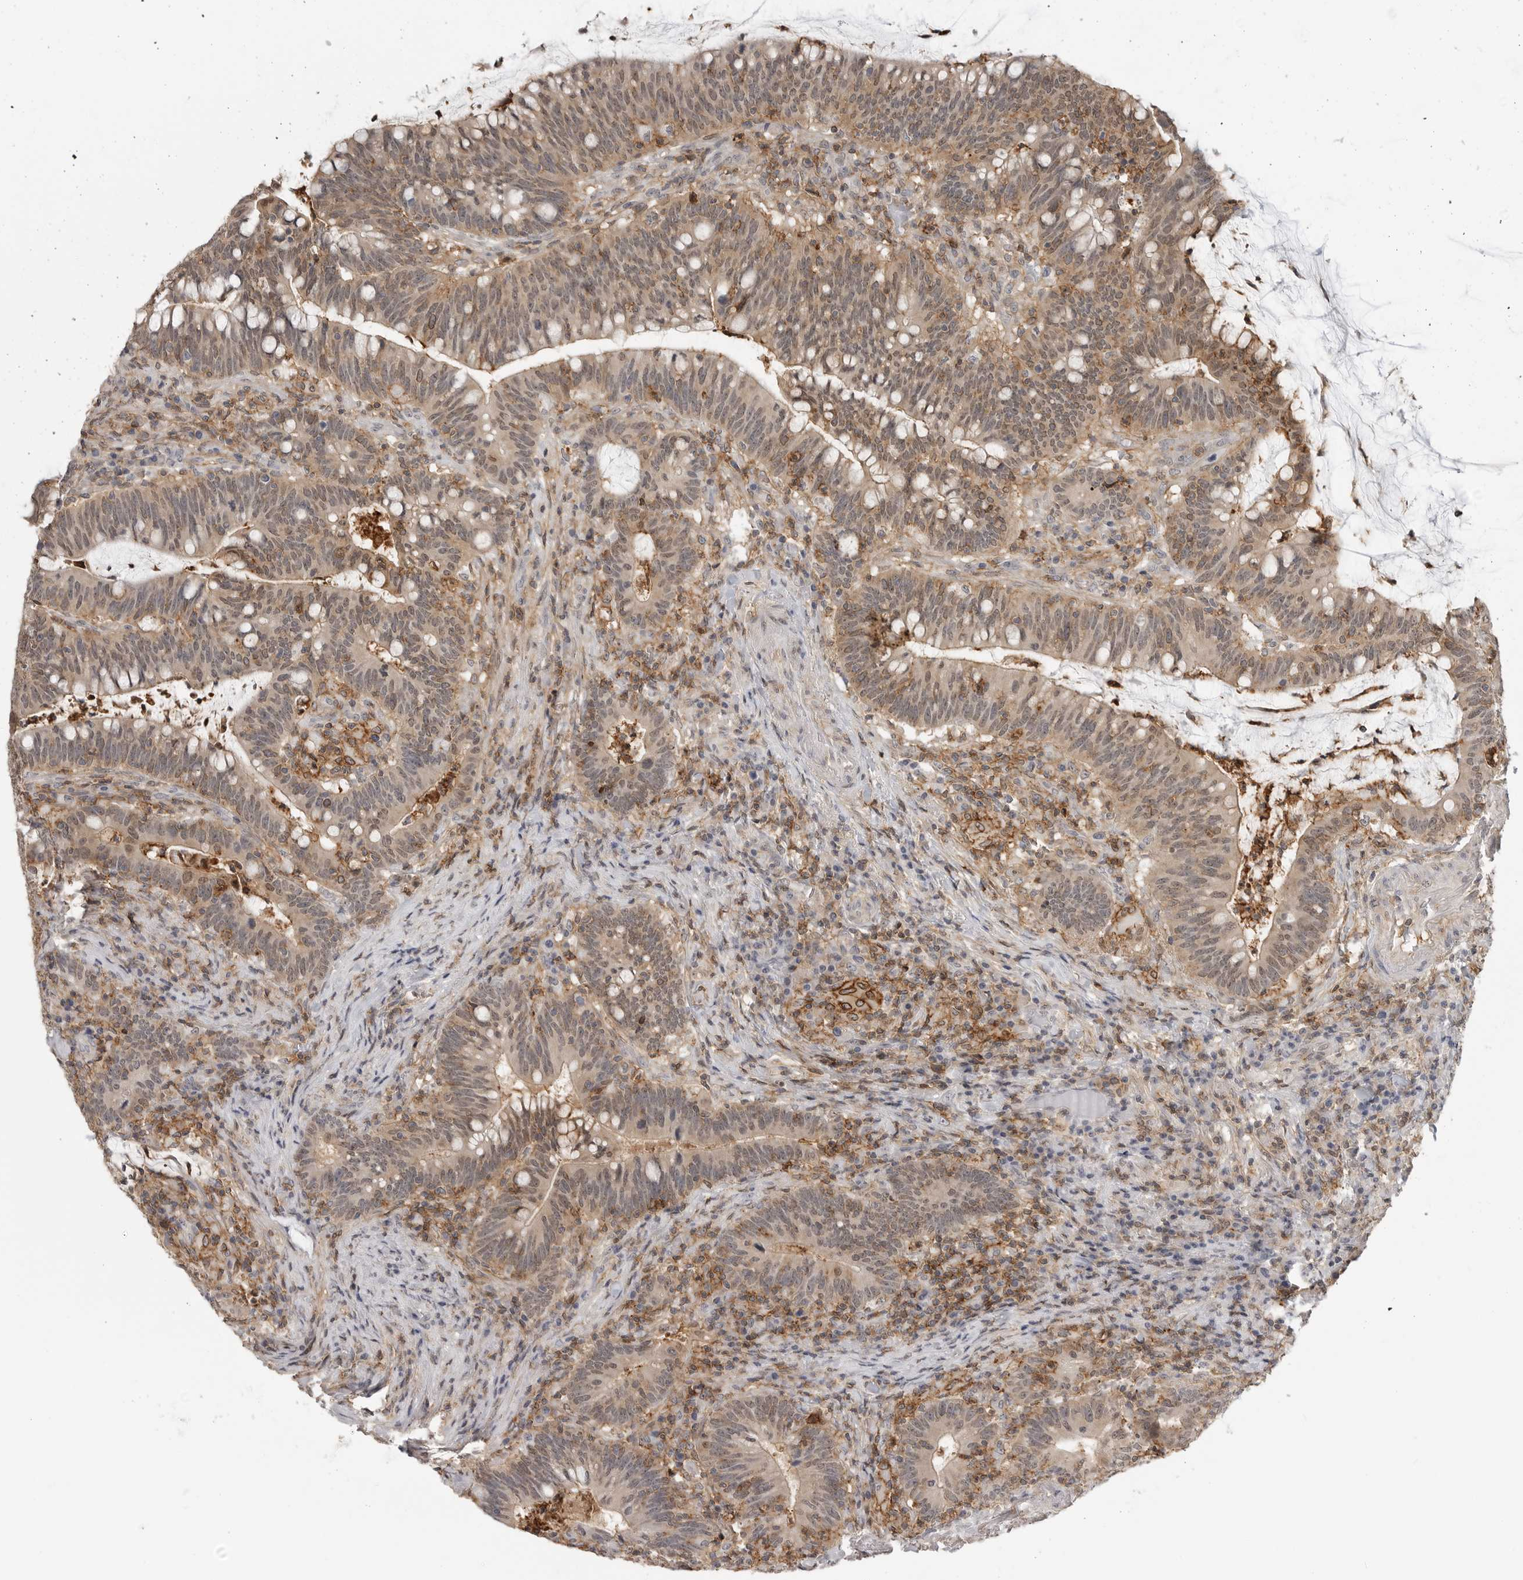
{"staining": {"intensity": "moderate", "quantity": ">75%", "location": "cytoplasmic/membranous"}, "tissue": "colorectal cancer", "cell_type": "Tumor cells", "image_type": "cancer", "snomed": [{"axis": "morphology", "description": "Adenocarcinoma, NOS"}, {"axis": "topography", "description": "Colon"}], "caption": "Protein expression analysis of human adenocarcinoma (colorectal) reveals moderate cytoplasmic/membranous expression in approximately >75% of tumor cells.", "gene": "ANXA11", "patient": {"sex": "female", "age": 66}}